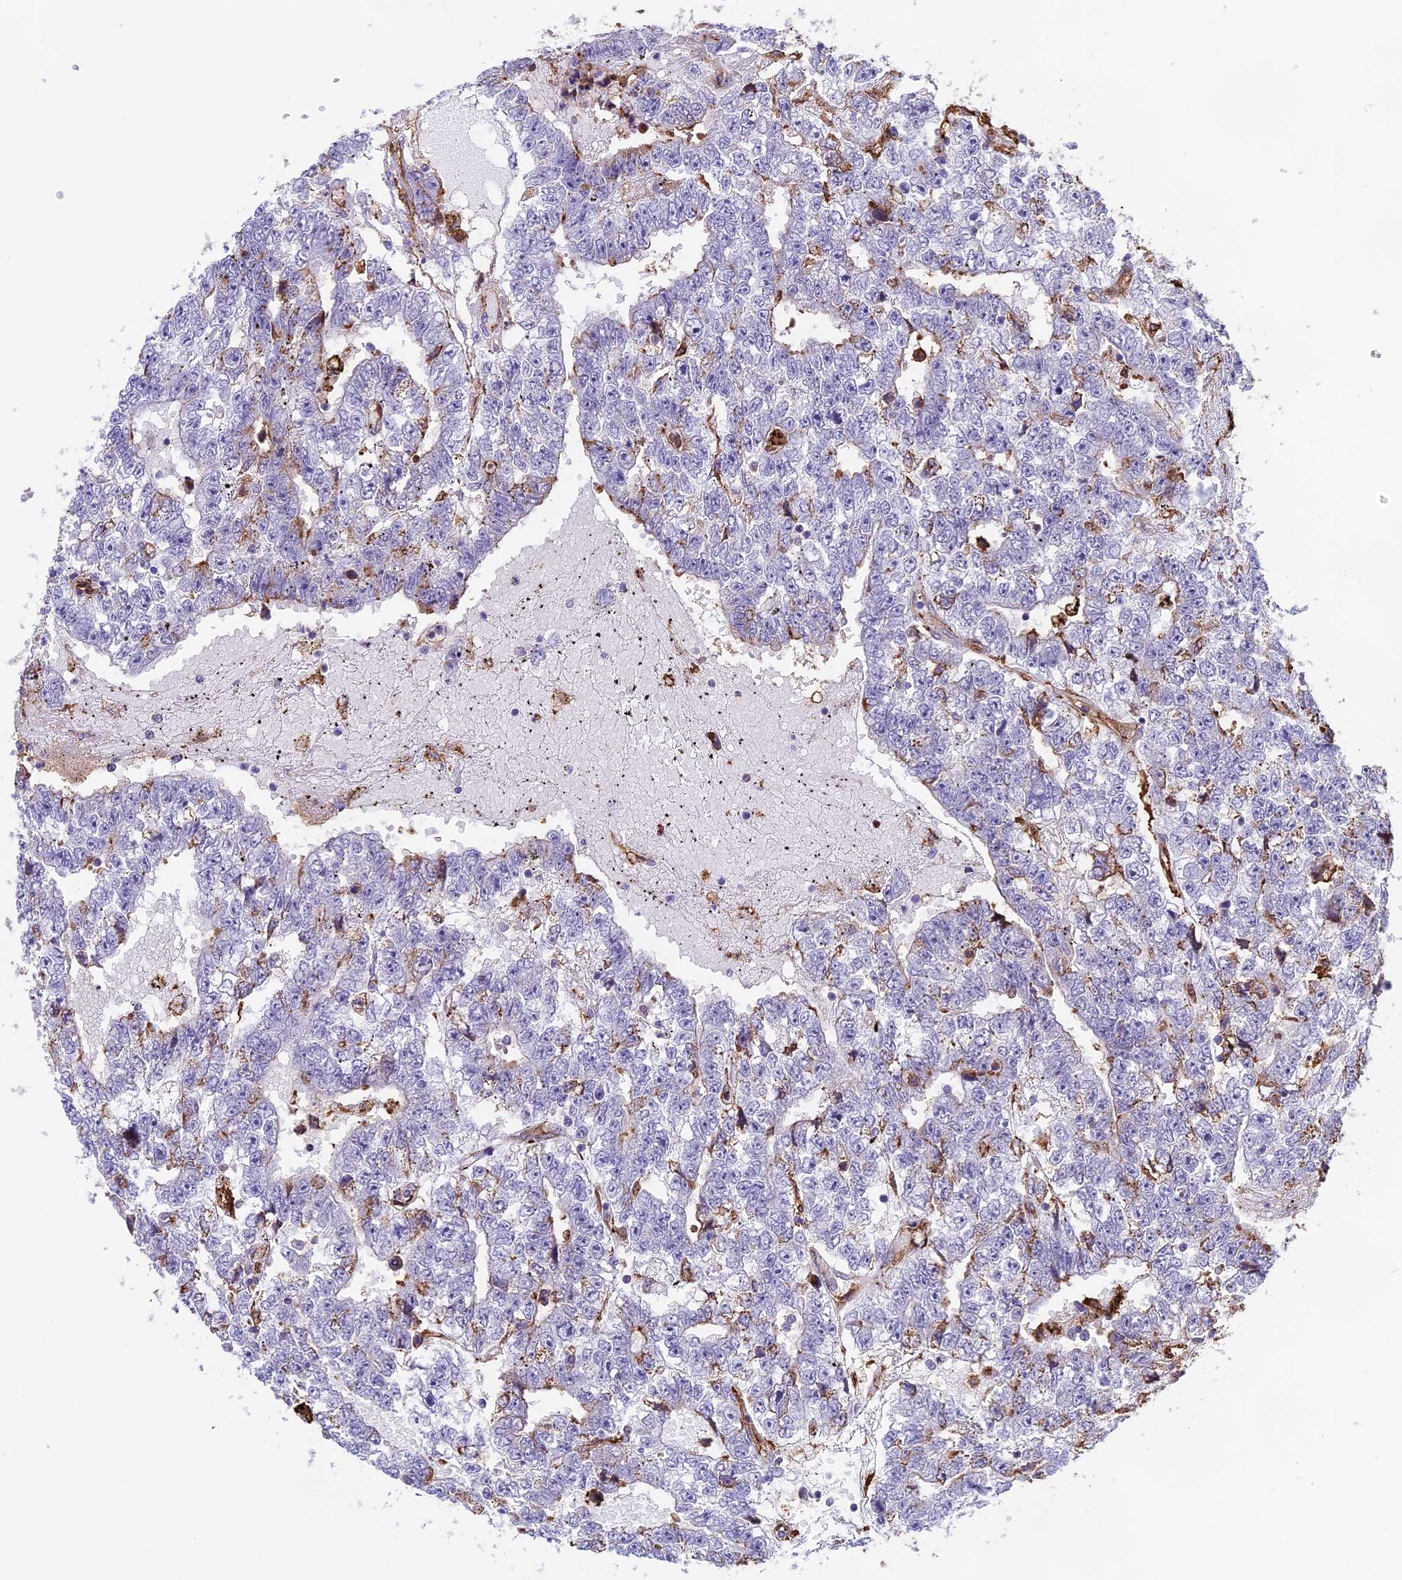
{"staining": {"intensity": "negative", "quantity": "none", "location": "none"}, "tissue": "testis cancer", "cell_type": "Tumor cells", "image_type": "cancer", "snomed": [{"axis": "morphology", "description": "Carcinoma, Embryonal, NOS"}, {"axis": "topography", "description": "Testis"}], "caption": "Immunohistochemistry (IHC) micrograph of neoplastic tissue: testis embryonal carcinoma stained with DAB reveals no significant protein expression in tumor cells.", "gene": "TMEM255B", "patient": {"sex": "male", "age": 25}}